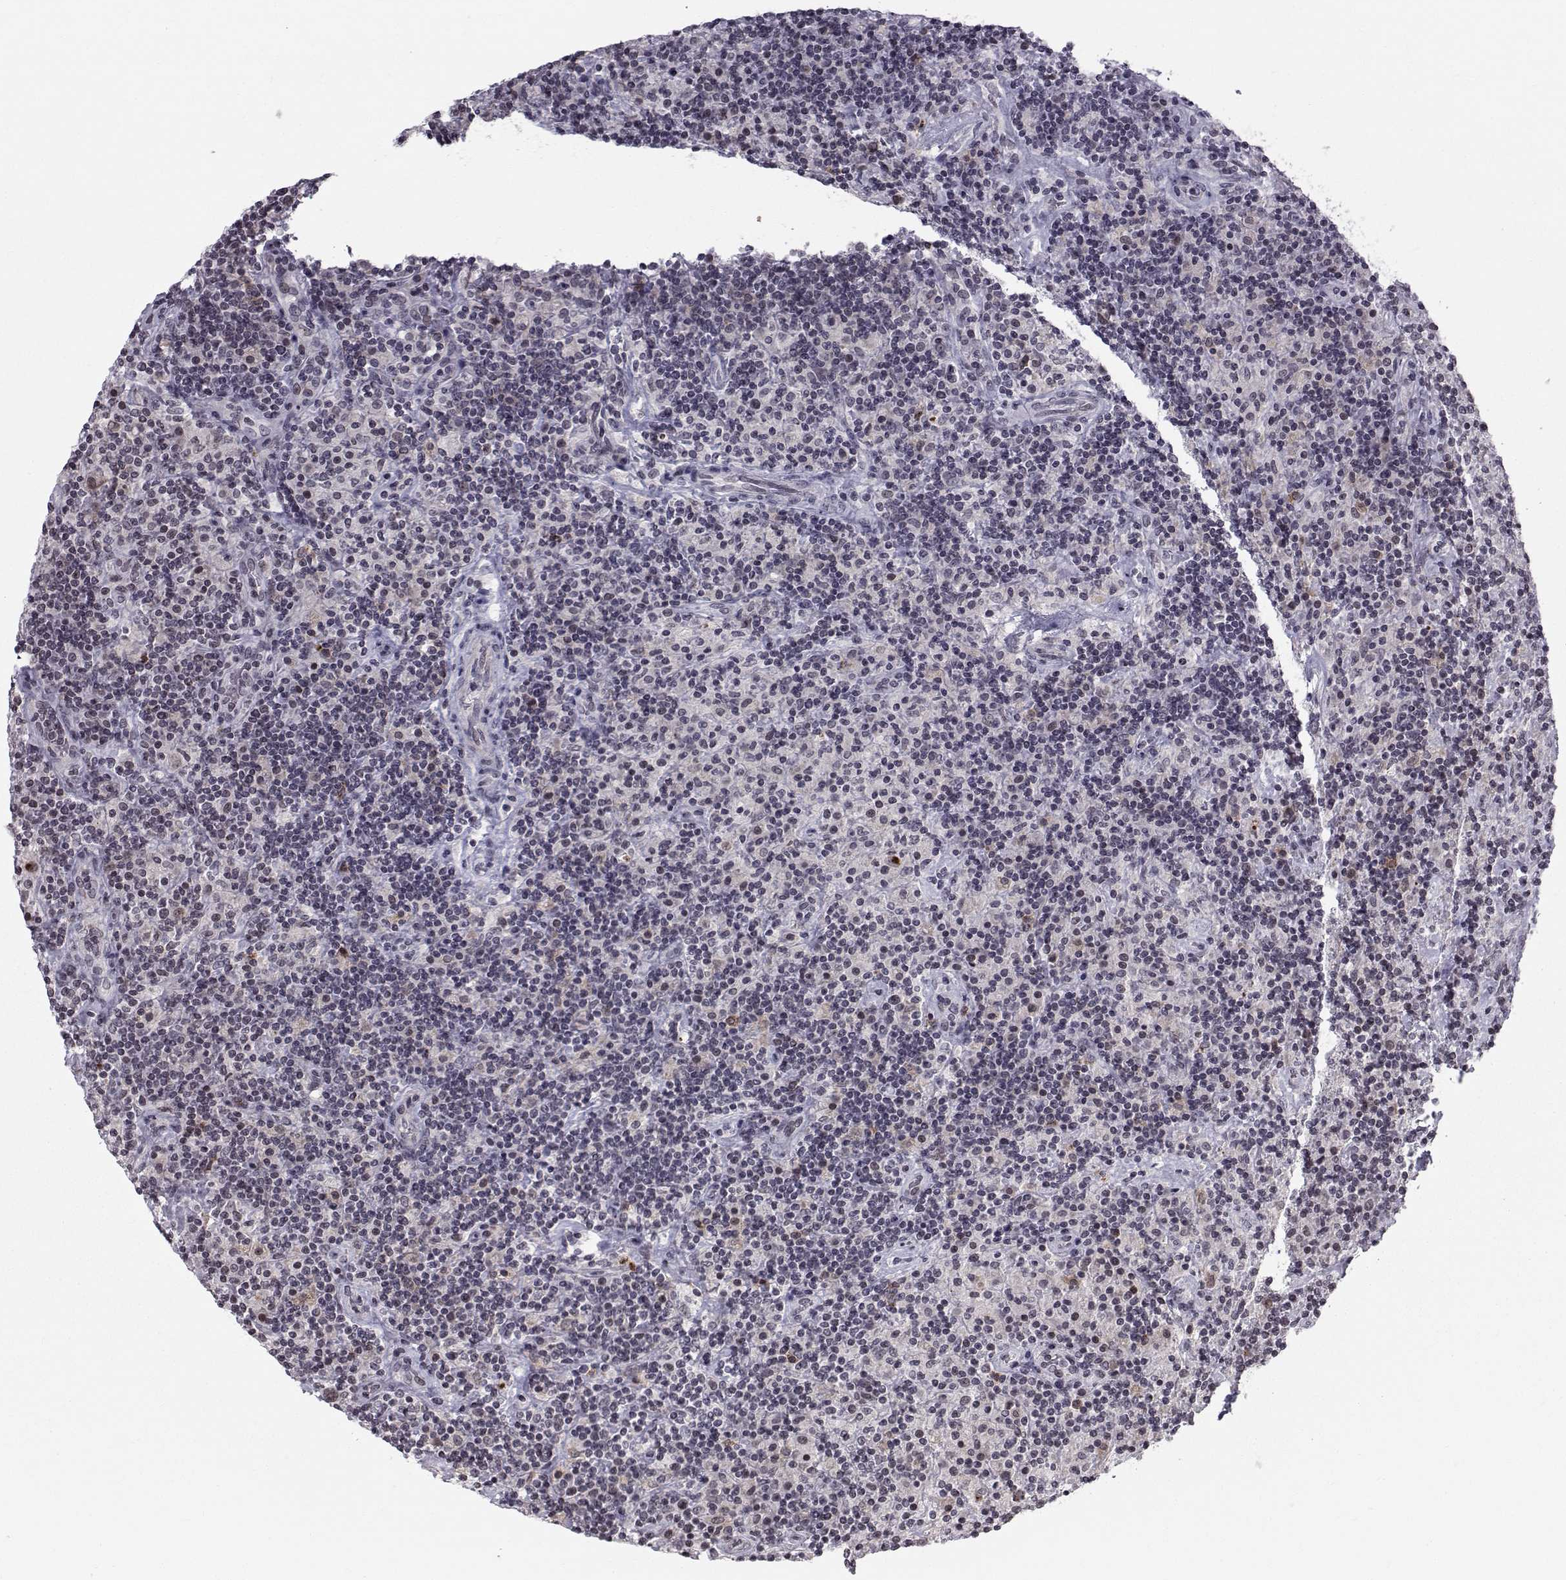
{"staining": {"intensity": "negative", "quantity": "none", "location": "none"}, "tissue": "lymphoma", "cell_type": "Tumor cells", "image_type": "cancer", "snomed": [{"axis": "morphology", "description": "Hodgkin's disease, NOS"}, {"axis": "topography", "description": "Lymph node"}], "caption": "Lymphoma was stained to show a protein in brown. There is no significant expression in tumor cells.", "gene": "MARCHF4", "patient": {"sex": "male", "age": 70}}